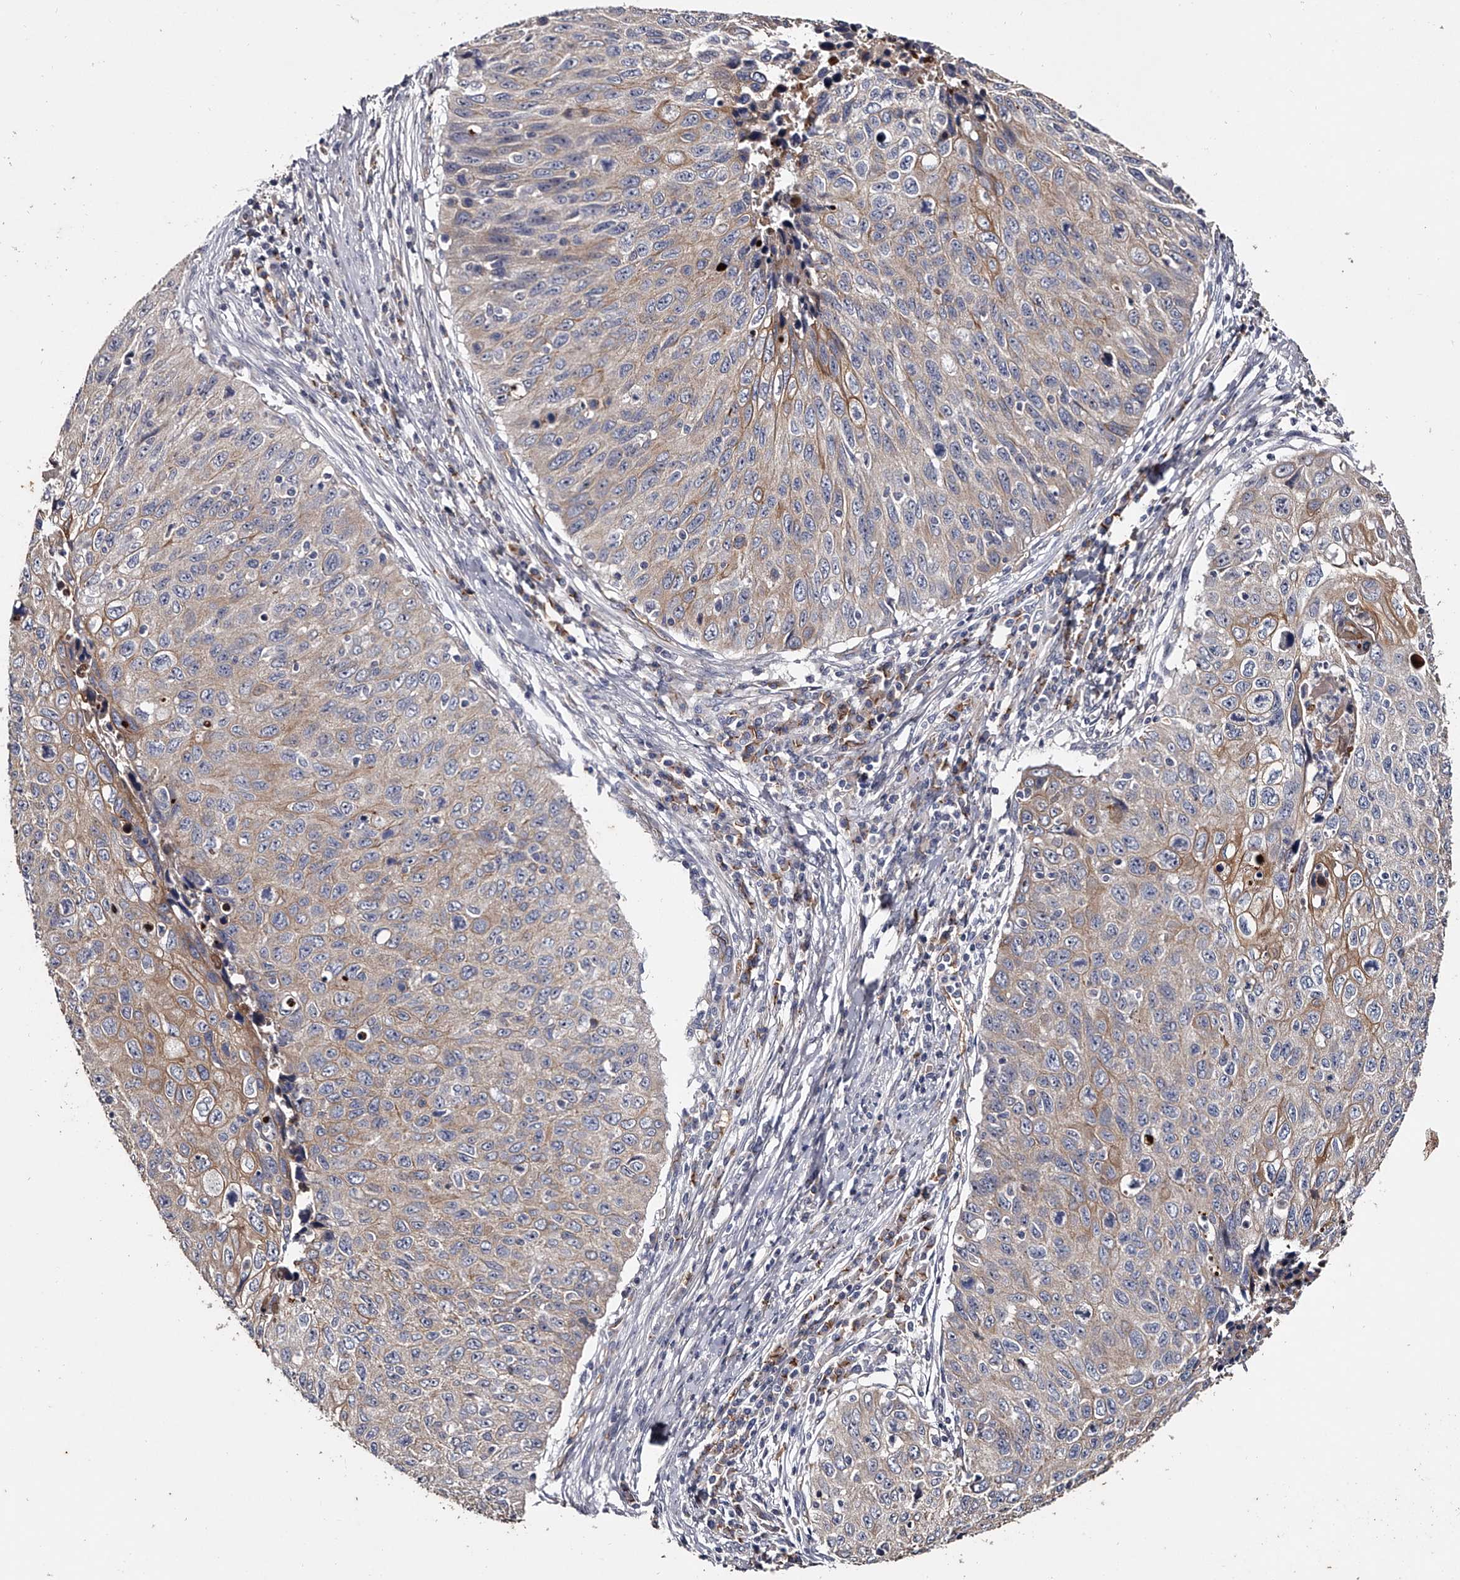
{"staining": {"intensity": "moderate", "quantity": "25%-75%", "location": "cytoplasmic/membranous"}, "tissue": "cervical cancer", "cell_type": "Tumor cells", "image_type": "cancer", "snomed": [{"axis": "morphology", "description": "Squamous cell carcinoma, NOS"}, {"axis": "topography", "description": "Cervix"}], "caption": "Immunohistochemical staining of human cervical cancer (squamous cell carcinoma) demonstrates moderate cytoplasmic/membranous protein positivity in approximately 25%-75% of tumor cells.", "gene": "MDN1", "patient": {"sex": "female", "age": 53}}